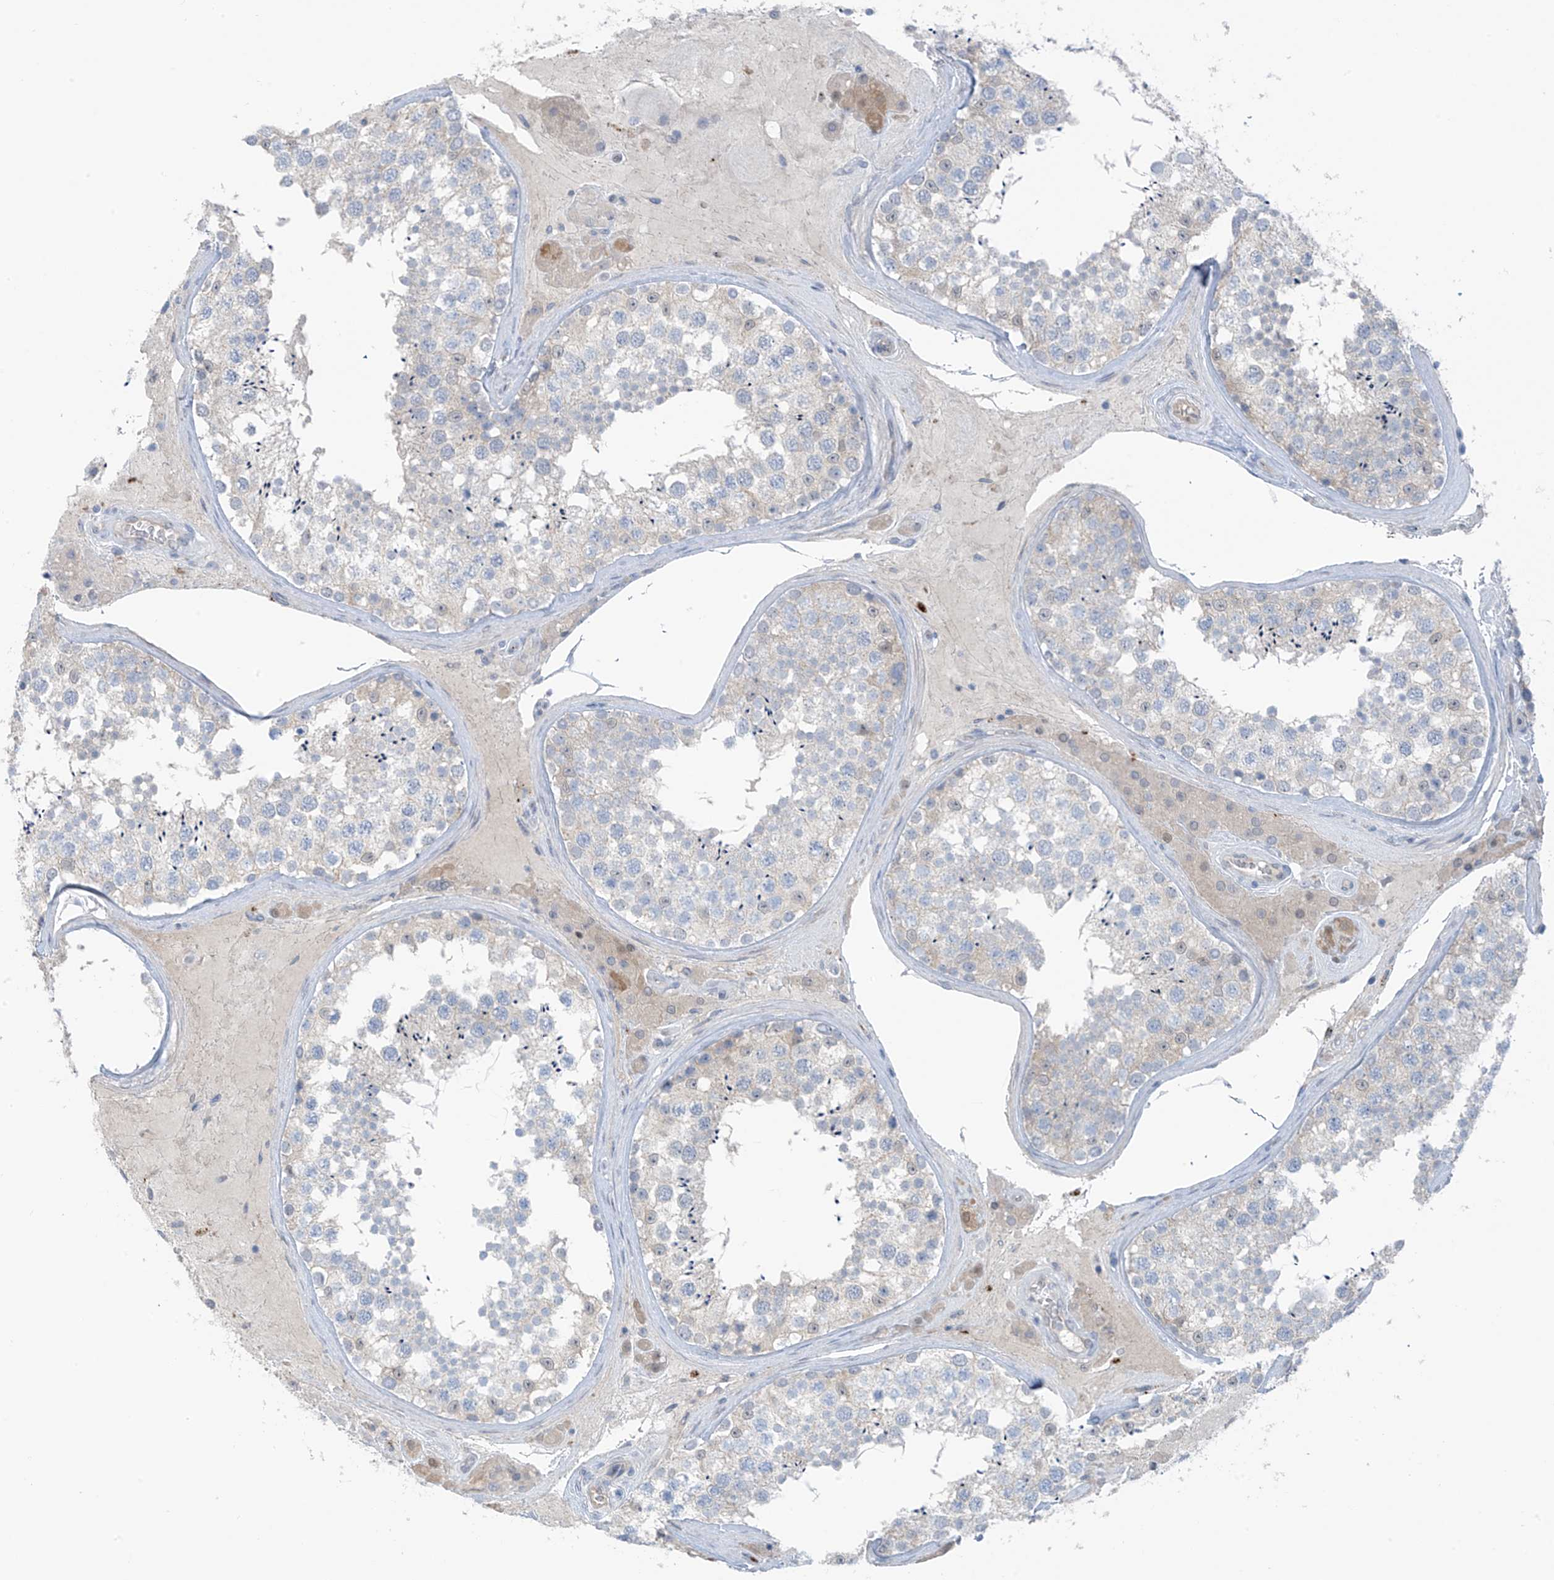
{"staining": {"intensity": "negative", "quantity": "none", "location": "none"}, "tissue": "testis", "cell_type": "Cells in seminiferous ducts", "image_type": "normal", "snomed": [{"axis": "morphology", "description": "Normal tissue, NOS"}, {"axis": "topography", "description": "Testis"}], "caption": "IHC photomicrograph of unremarkable testis stained for a protein (brown), which demonstrates no expression in cells in seminiferous ducts. (Brightfield microscopy of DAB IHC at high magnification).", "gene": "ZNF793", "patient": {"sex": "male", "age": 46}}